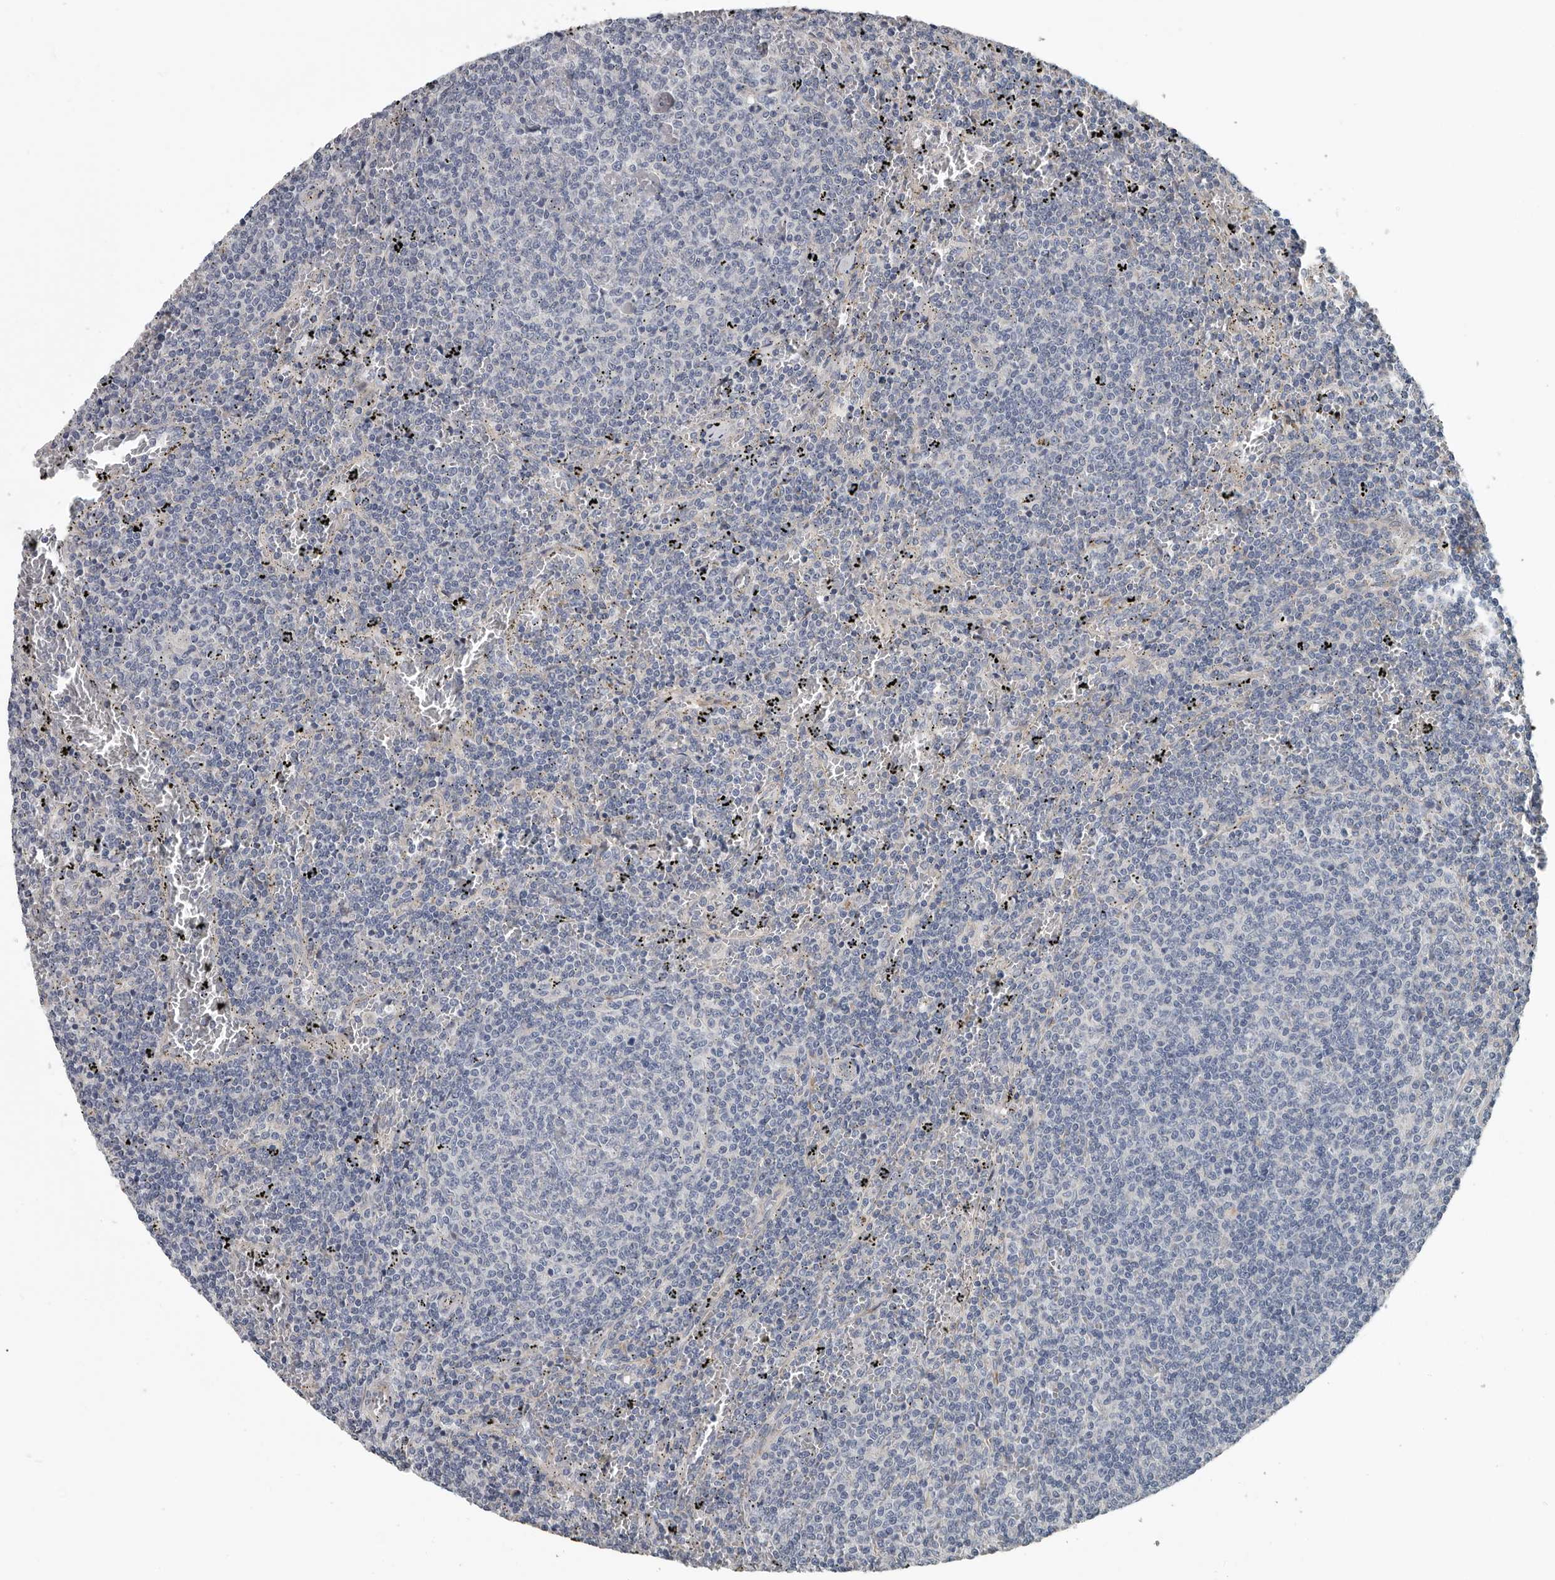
{"staining": {"intensity": "negative", "quantity": "none", "location": "none"}, "tissue": "lymphoma", "cell_type": "Tumor cells", "image_type": "cancer", "snomed": [{"axis": "morphology", "description": "Malignant lymphoma, non-Hodgkin's type, Low grade"}, {"axis": "topography", "description": "Spleen"}], "caption": "High power microscopy histopathology image of an immunohistochemistry image of lymphoma, revealing no significant staining in tumor cells.", "gene": "DPY19L4", "patient": {"sex": "female", "age": 50}}